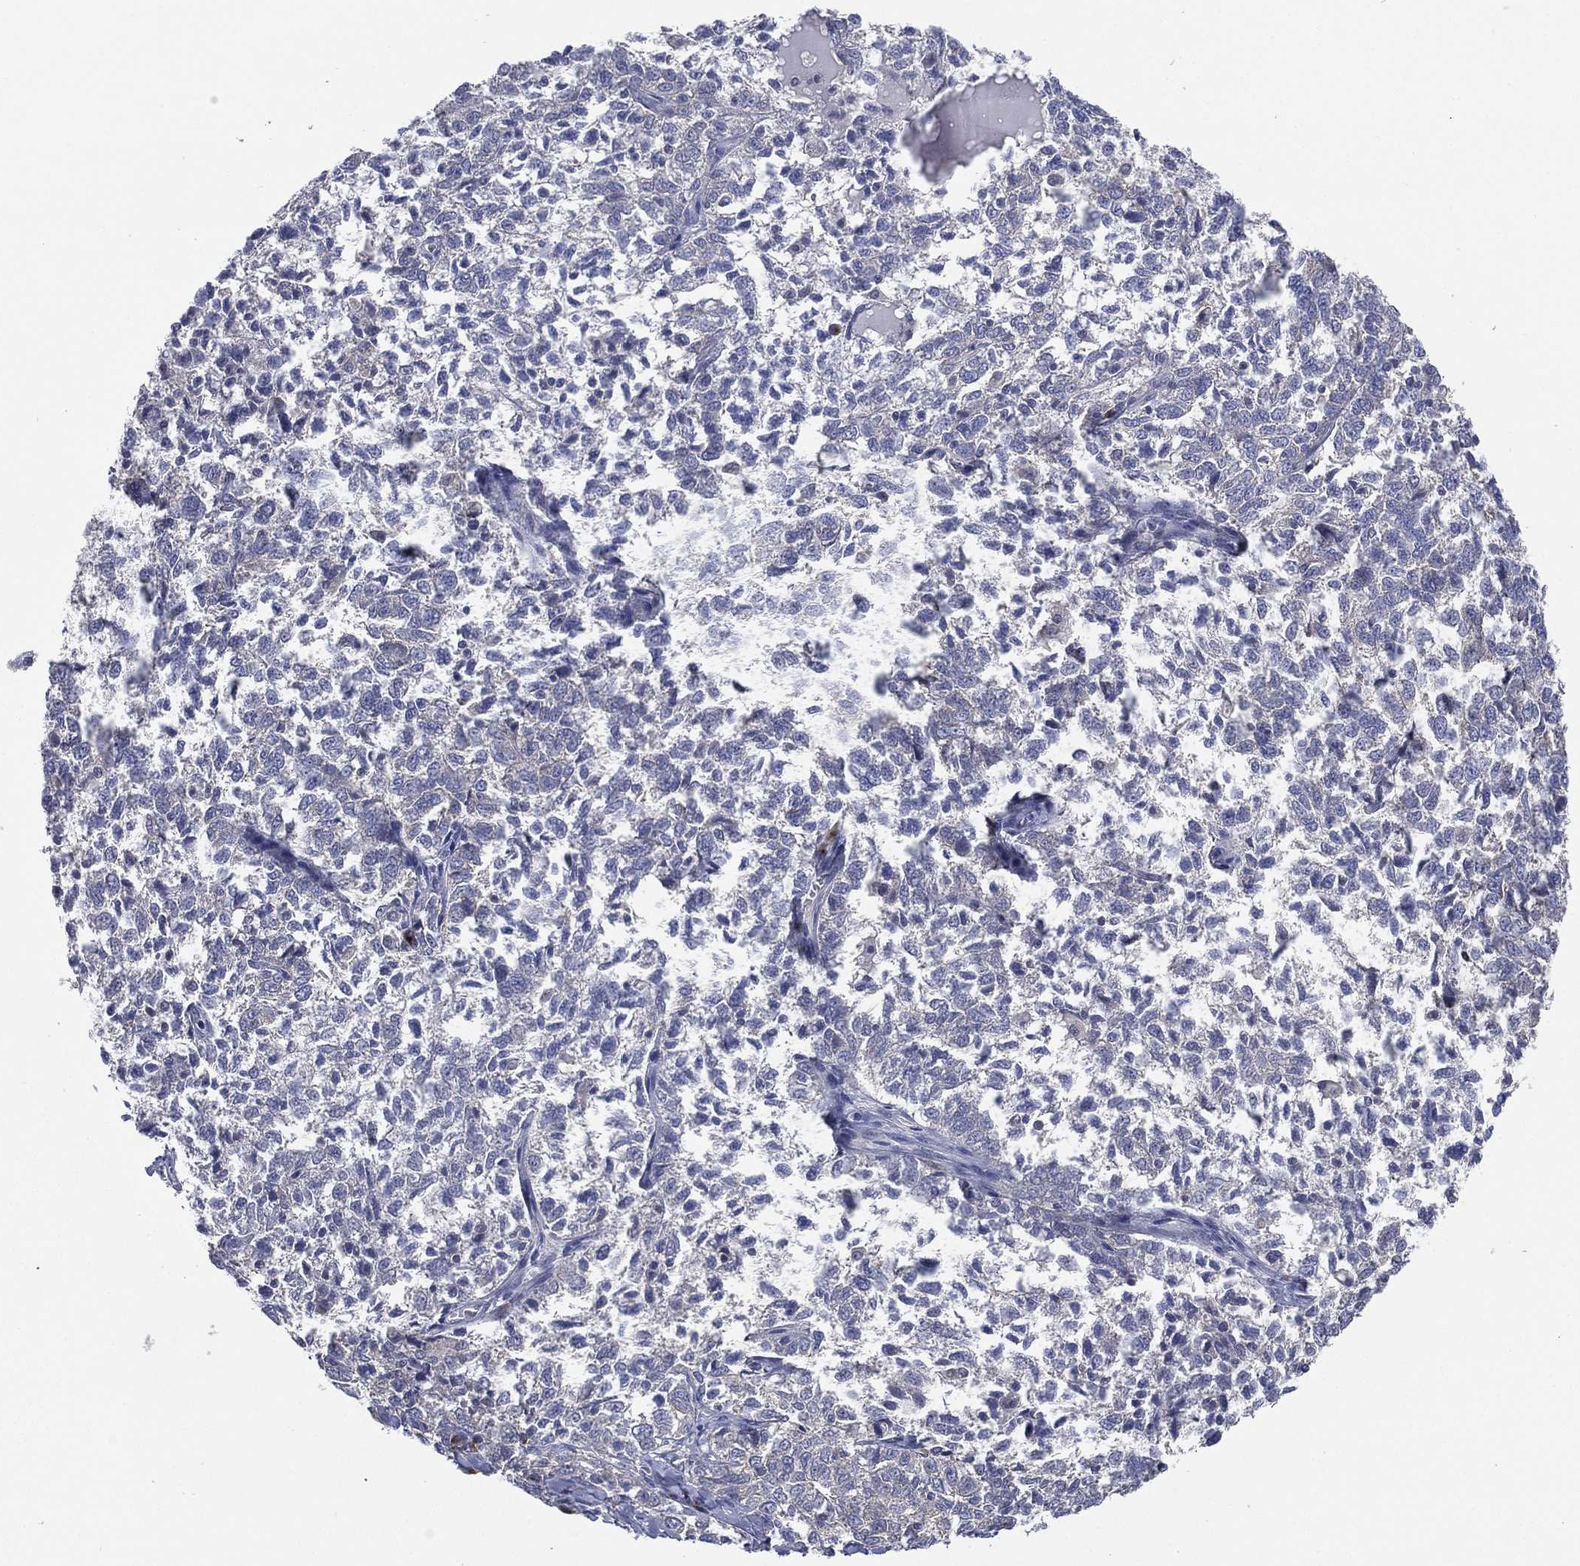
{"staining": {"intensity": "negative", "quantity": "none", "location": "none"}, "tissue": "ovarian cancer", "cell_type": "Tumor cells", "image_type": "cancer", "snomed": [{"axis": "morphology", "description": "Cystadenocarcinoma, serous, NOS"}, {"axis": "topography", "description": "Ovary"}], "caption": "High power microscopy micrograph of an immunohistochemistry photomicrograph of ovarian cancer, revealing no significant positivity in tumor cells.", "gene": "ATP8A2", "patient": {"sex": "female", "age": 71}}